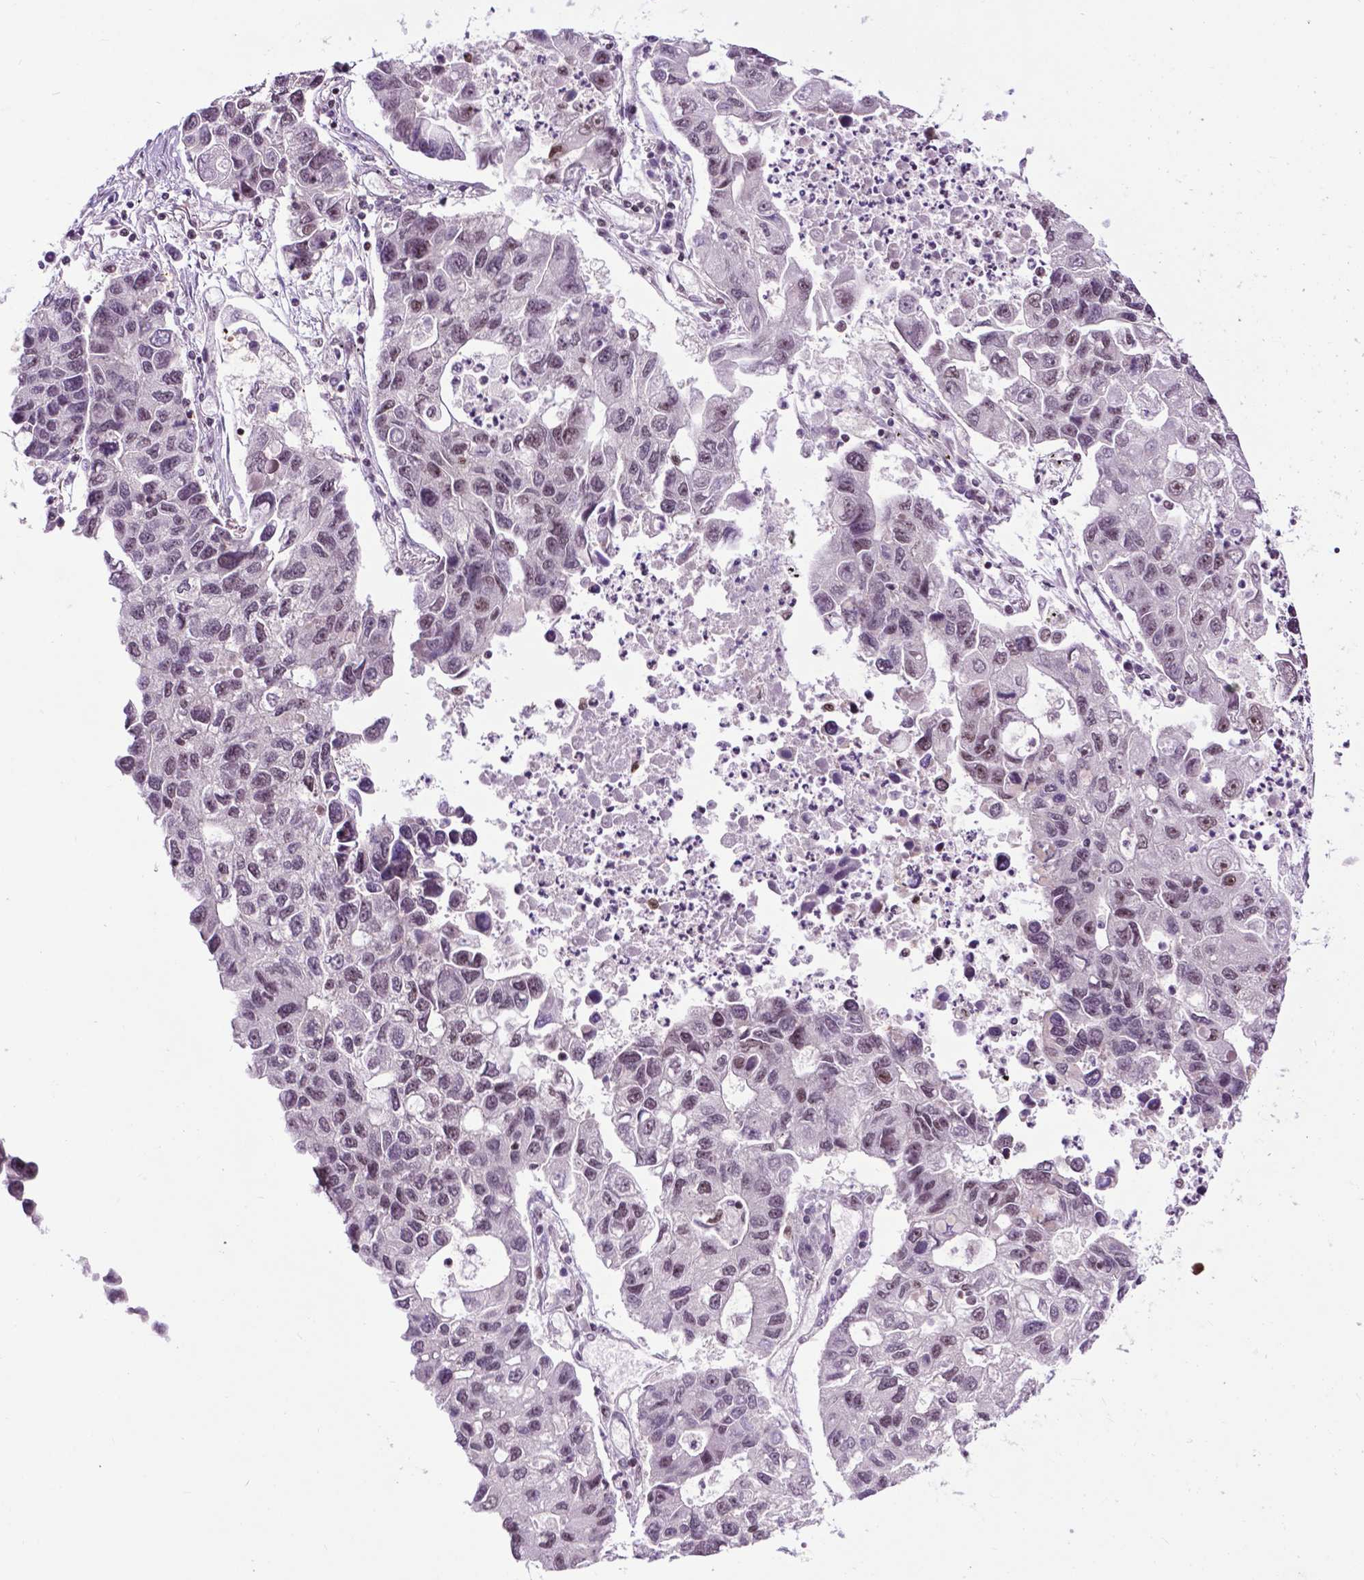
{"staining": {"intensity": "negative", "quantity": "none", "location": "none"}, "tissue": "lung cancer", "cell_type": "Tumor cells", "image_type": "cancer", "snomed": [{"axis": "morphology", "description": "Adenocarcinoma, NOS"}, {"axis": "topography", "description": "Bronchus"}, {"axis": "topography", "description": "Lung"}], "caption": "DAB immunohistochemical staining of lung cancer (adenocarcinoma) demonstrates no significant expression in tumor cells.", "gene": "EAF1", "patient": {"sex": "female", "age": 51}}